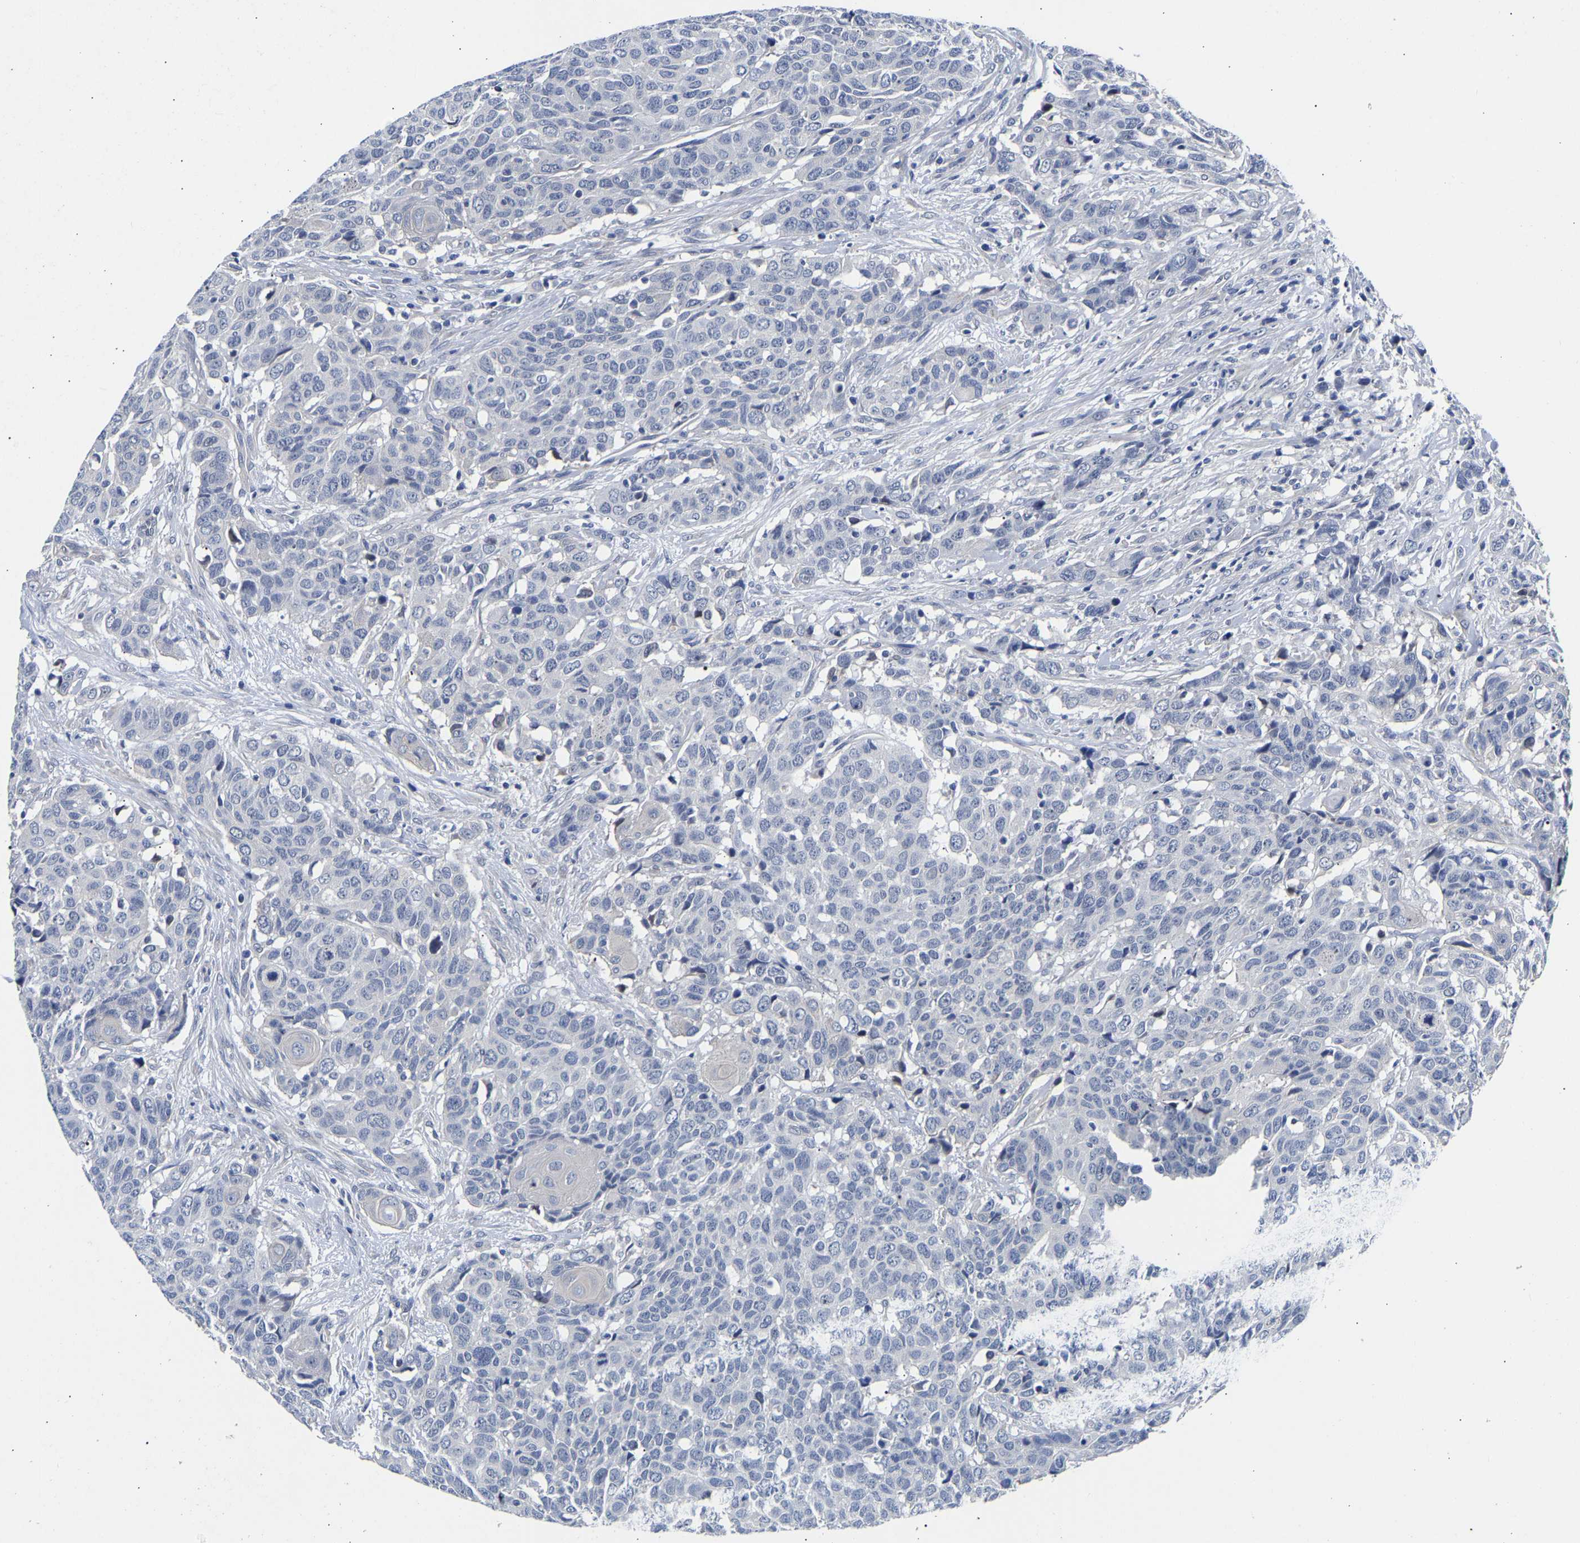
{"staining": {"intensity": "negative", "quantity": "none", "location": "none"}, "tissue": "head and neck cancer", "cell_type": "Tumor cells", "image_type": "cancer", "snomed": [{"axis": "morphology", "description": "Squamous cell carcinoma, NOS"}, {"axis": "topography", "description": "Head-Neck"}], "caption": "A micrograph of head and neck cancer stained for a protein reveals no brown staining in tumor cells.", "gene": "CCDC6", "patient": {"sex": "male", "age": 66}}